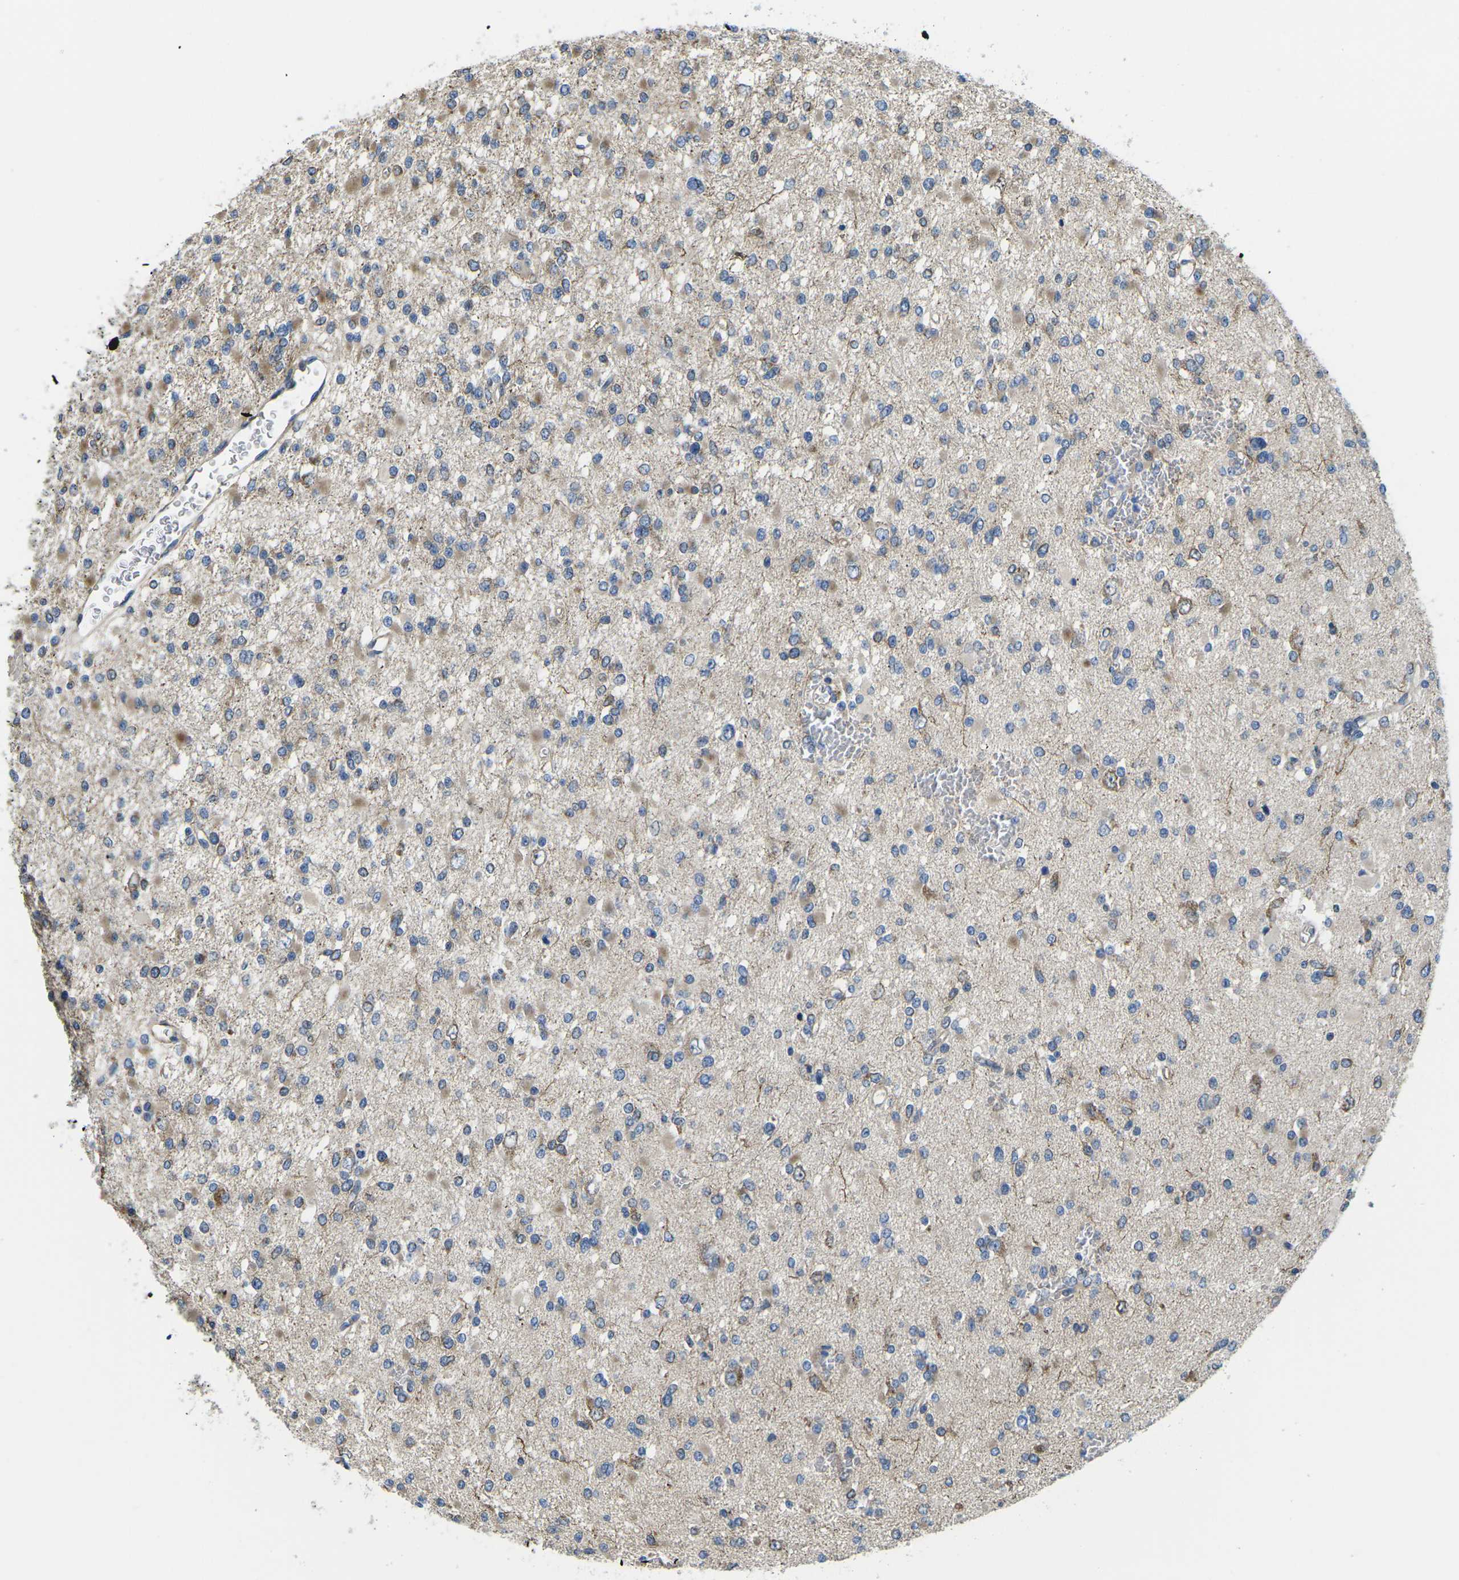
{"staining": {"intensity": "weak", "quantity": "<25%", "location": "cytoplasmic/membranous"}, "tissue": "glioma", "cell_type": "Tumor cells", "image_type": "cancer", "snomed": [{"axis": "morphology", "description": "Glioma, malignant, Low grade"}, {"axis": "topography", "description": "Brain"}], "caption": "Immunohistochemistry (IHC) of human malignant glioma (low-grade) reveals no expression in tumor cells.", "gene": "TMEFF2", "patient": {"sex": "female", "age": 22}}